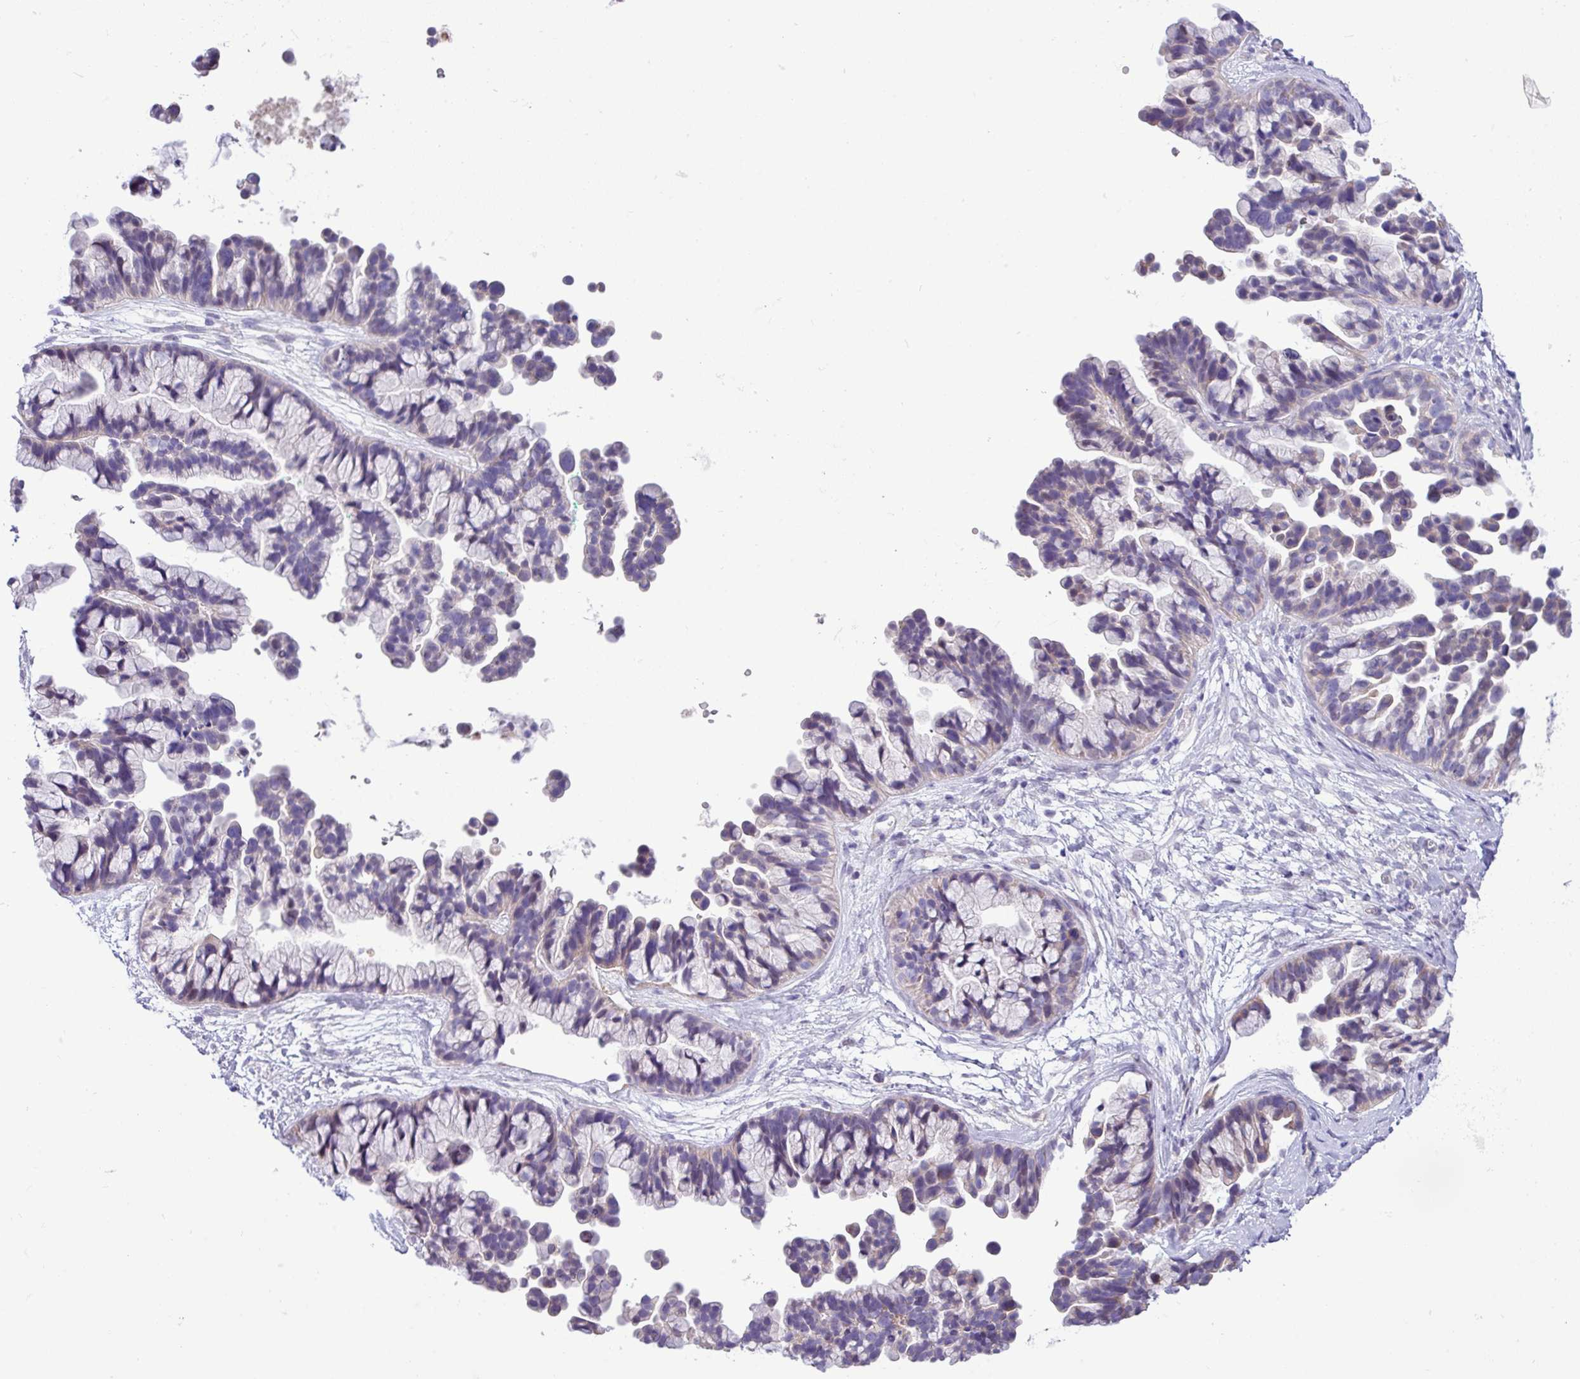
{"staining": {"intensity": "negative", "quantity": "none", "location": "none"}, "tissue": "ovarian cancer", "cell_type": "Tumor cells", "image_type": "cancer", "snomed": [{"axis": "morphology", "description": "Cystadenocarcinoma, serous, NOS"}, {"axis": "topography", "description": "Ovary"}], "caption": "Immunohistochemical staining of human ovarian cancer (serous cystadenocarcinoma) reveals no significant staining in tumor cells.", "gene": "IRGC", "patient": {"sex": "female", "age": 56}}